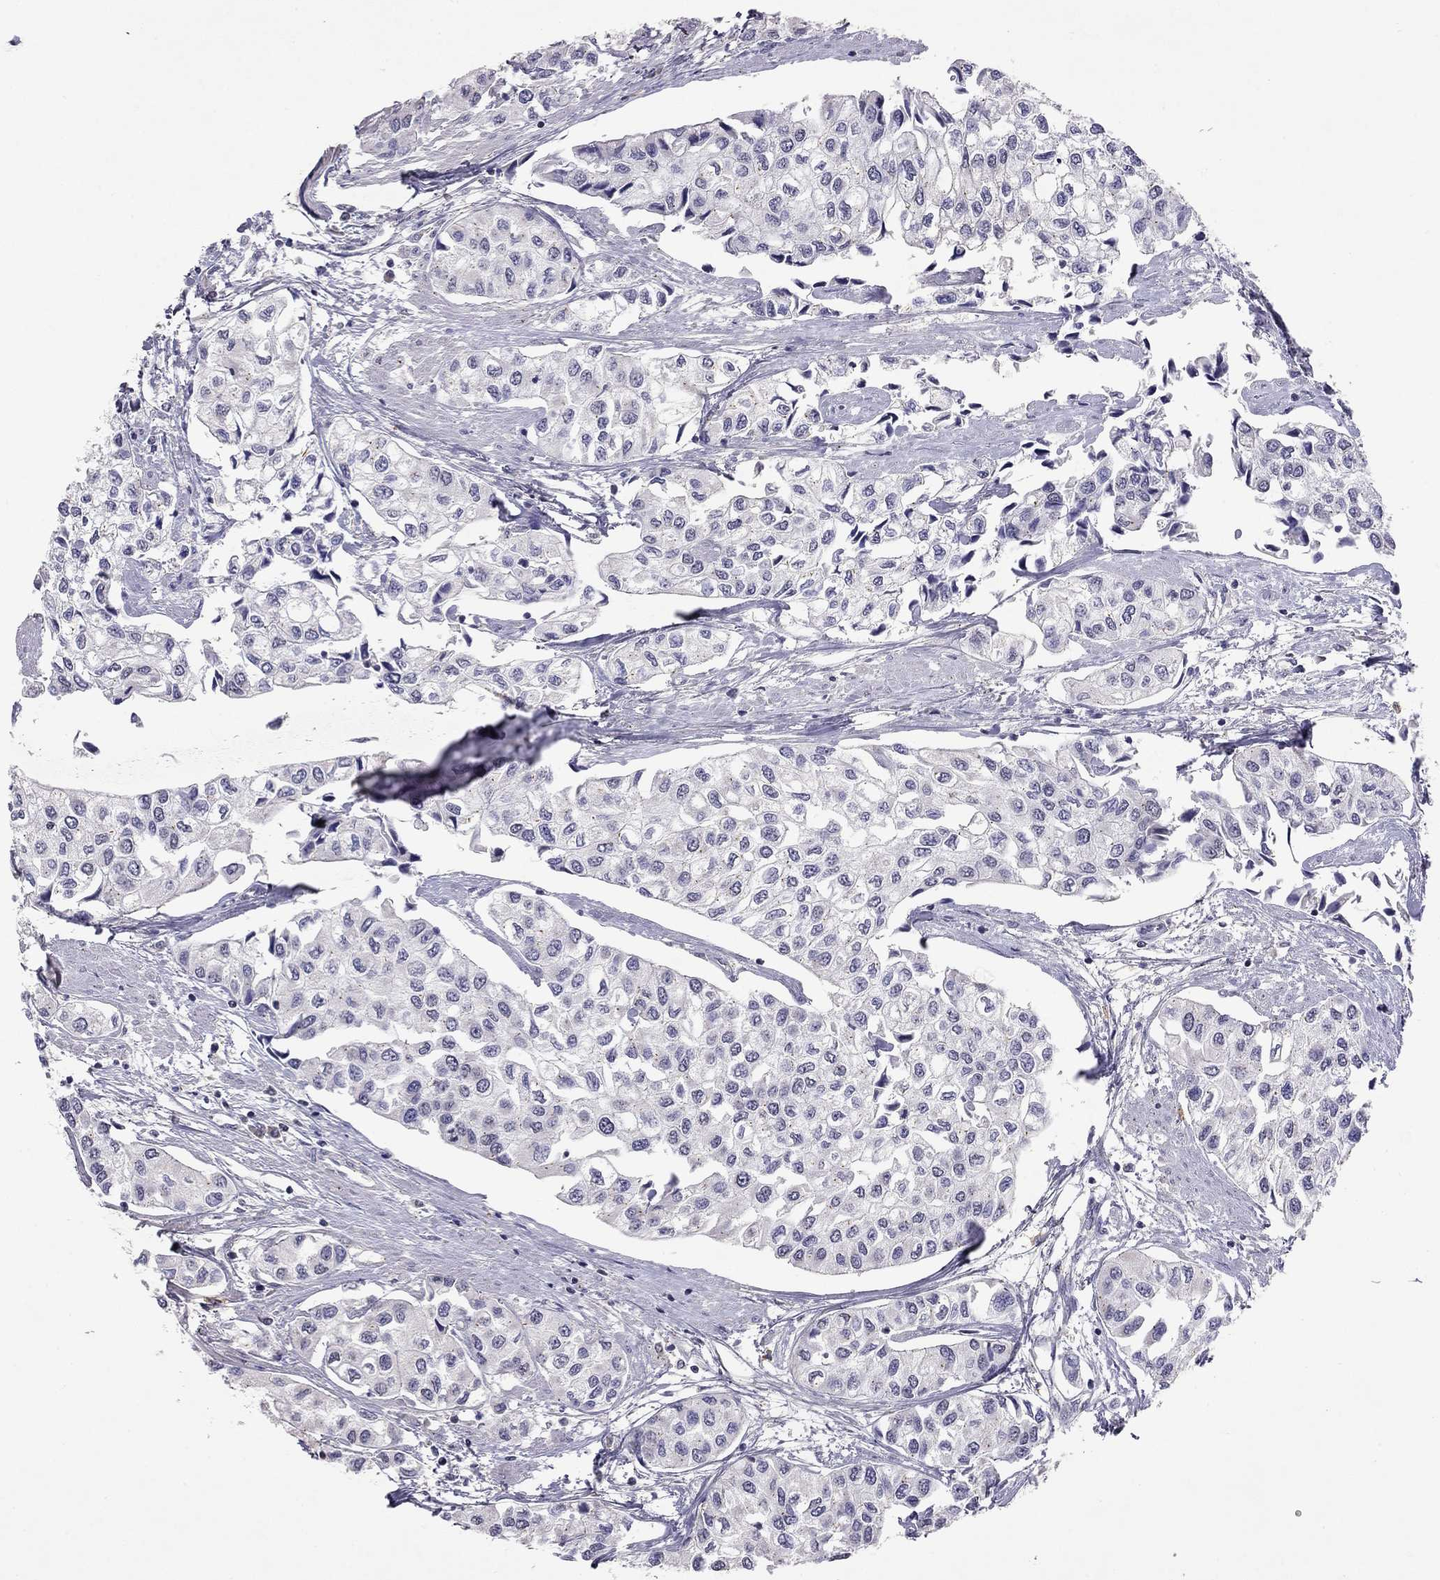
{"staining": {"intensity": "negative", "quantity": "none", "location": "none"}, "tissue": "urothelial cancer", "cell_type": "Tumor cells", "image_type": "cancer", "snomed": [{"axis": "morphology", "description": "Urothelial carcinoma, High grade"}, {"axis": "topography", "description": "Urinary bladder"}], "caption": "Immunohistochemistry (IHC) micrograph of high-grade urothelial carcinoma stained for a protein (brown), which reveals no staining in tumor cells.", "gene": "WNK3", "patient": {"sex": "male", "age": 73}}